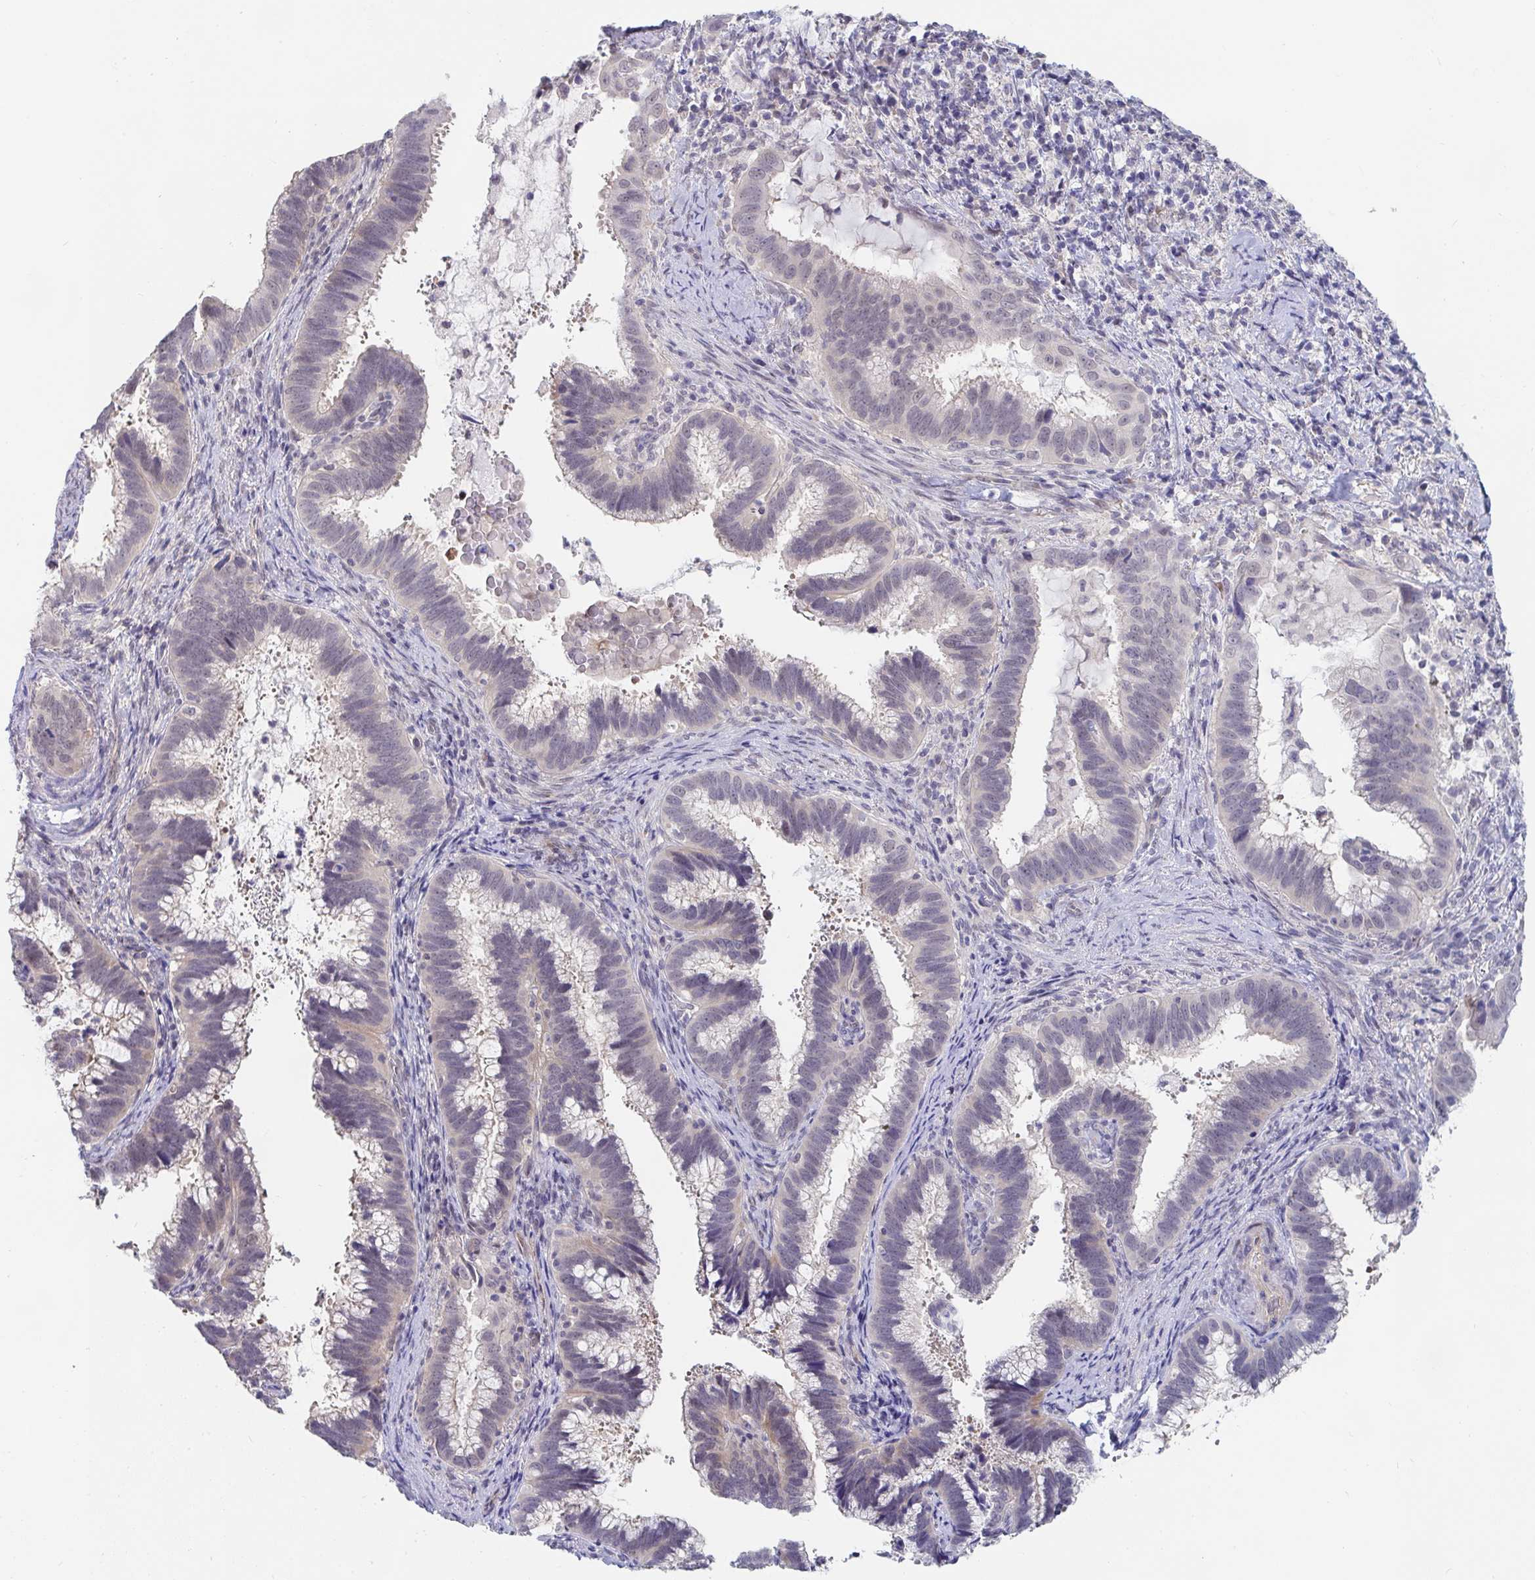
{"staining": {"intensity": "negative", "quantity": "none", "location": "none"}, "tissue": "cervical cancer", "cell_type": "Tumor cells", "image_type": "cancer", "snomed": [{"axis": "morphology", "description": "Adenocarcinoma, NOS"}, {"axis": "topography", "description": "Cervix"}], "caption": "This is a histopathology image of IHC staining of cervical adenocarcinoma, which shows no positivity in tumor cells.", "gene": "FAM156B", "patient": {"sex": "female", "age": 56}}